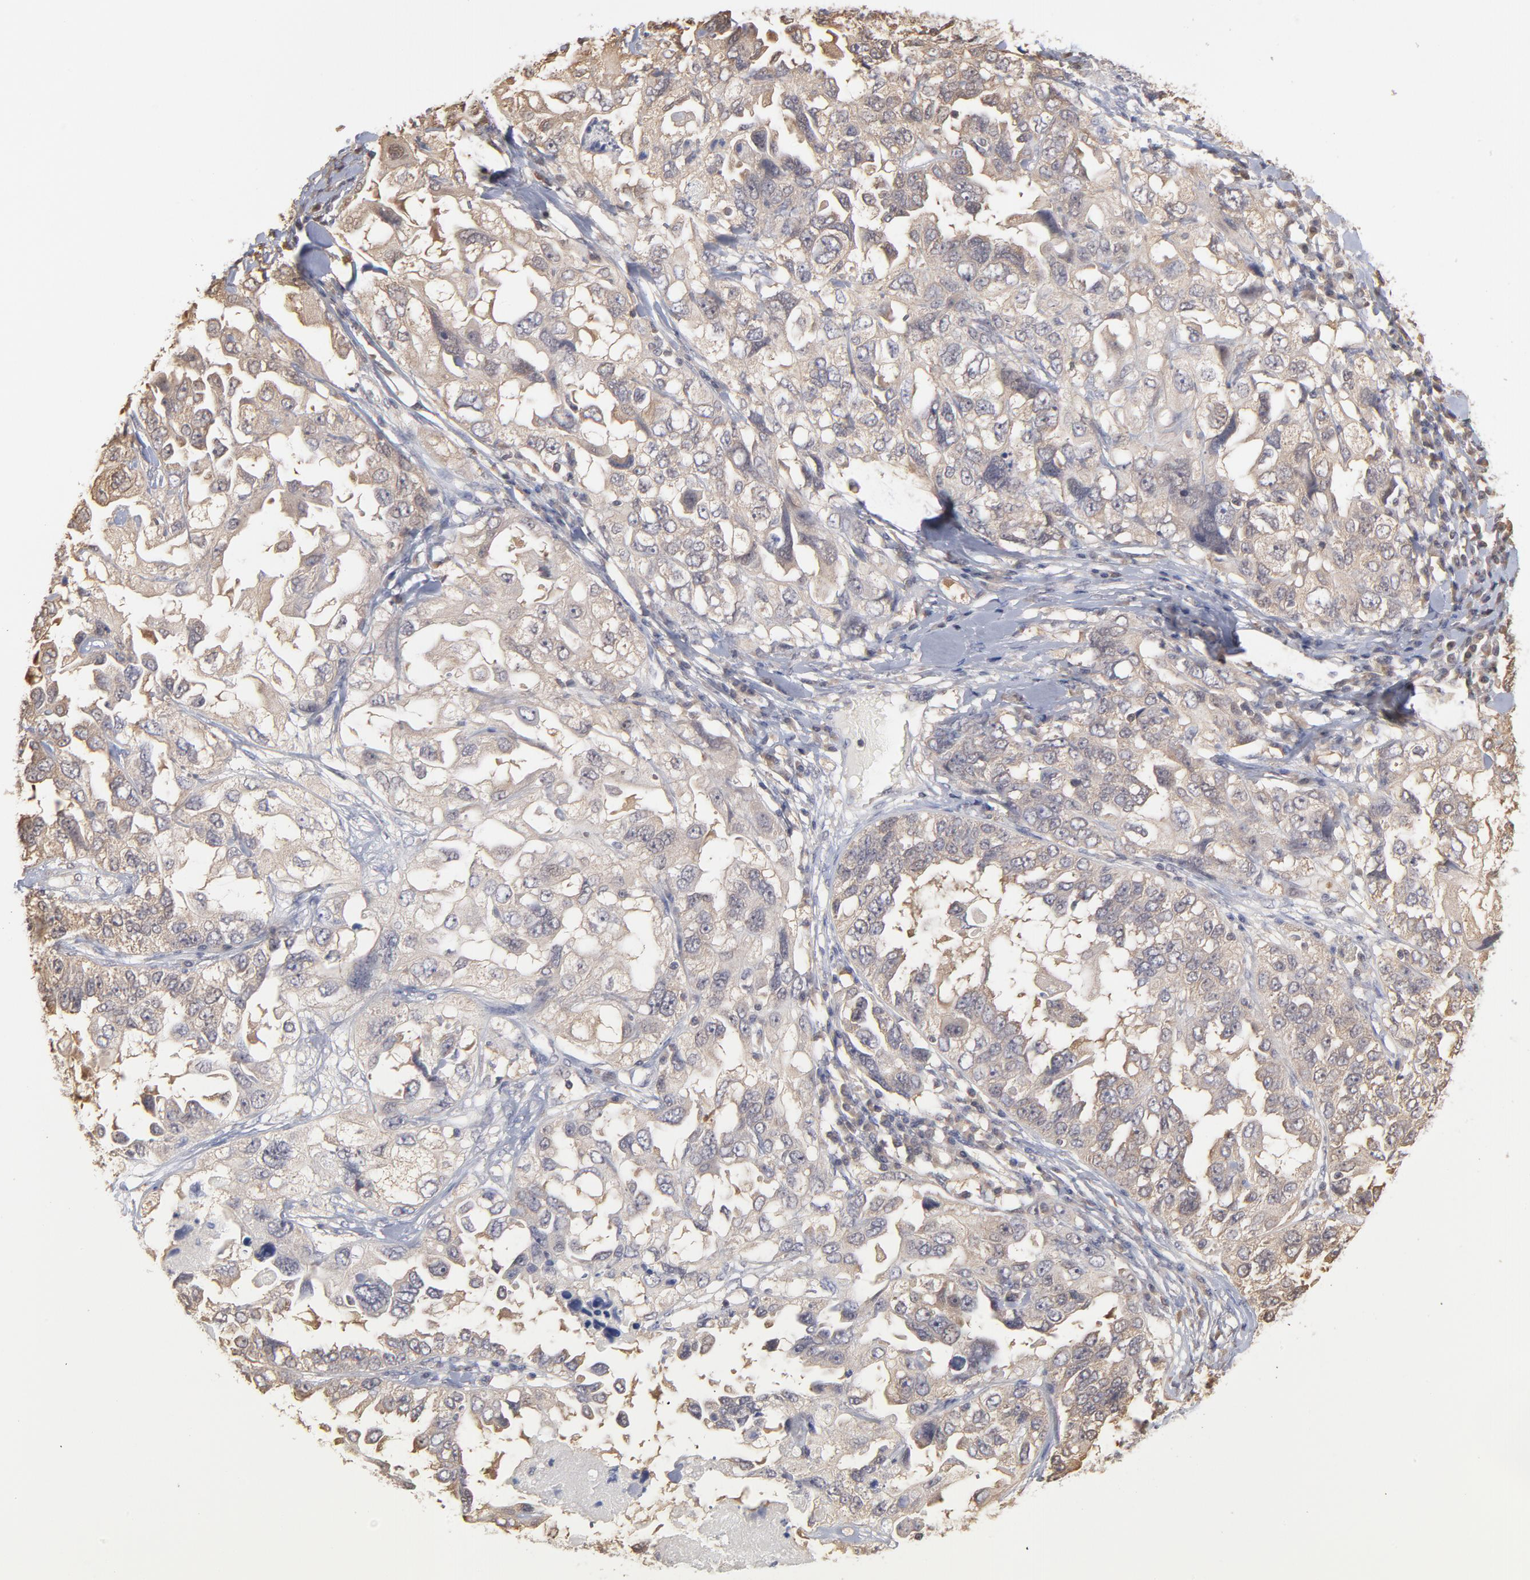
{"staining": {"intensity": "weak", "quantity": "25%-75%", "location": "cytoplasmic/membranous"}, "tissue": "ovarian cancer", "cell_type": "Tumor cells", "image_type": "cancer", "snomed": [{"axis": "morphology", "description": "Cystadenocarcinoma, serous, NOS"}, {"axis": "topography", "description": "Ovary"}], "caption": "Immunohistochemistry staining of ovarian serous cystadenocarcinoma, which displays low levels of weak cytoplasmic/membranous expression in approximately 25%-75% of tumor cells indicating weak cytoplasmic/membranous protein staining. The staining was performed using DAB (brown) for protein detection and nuclei were counterstained in hematoxylin (blue).", "gene": "MAP2K2", "patient": {"sex": "female", "age": 82}}